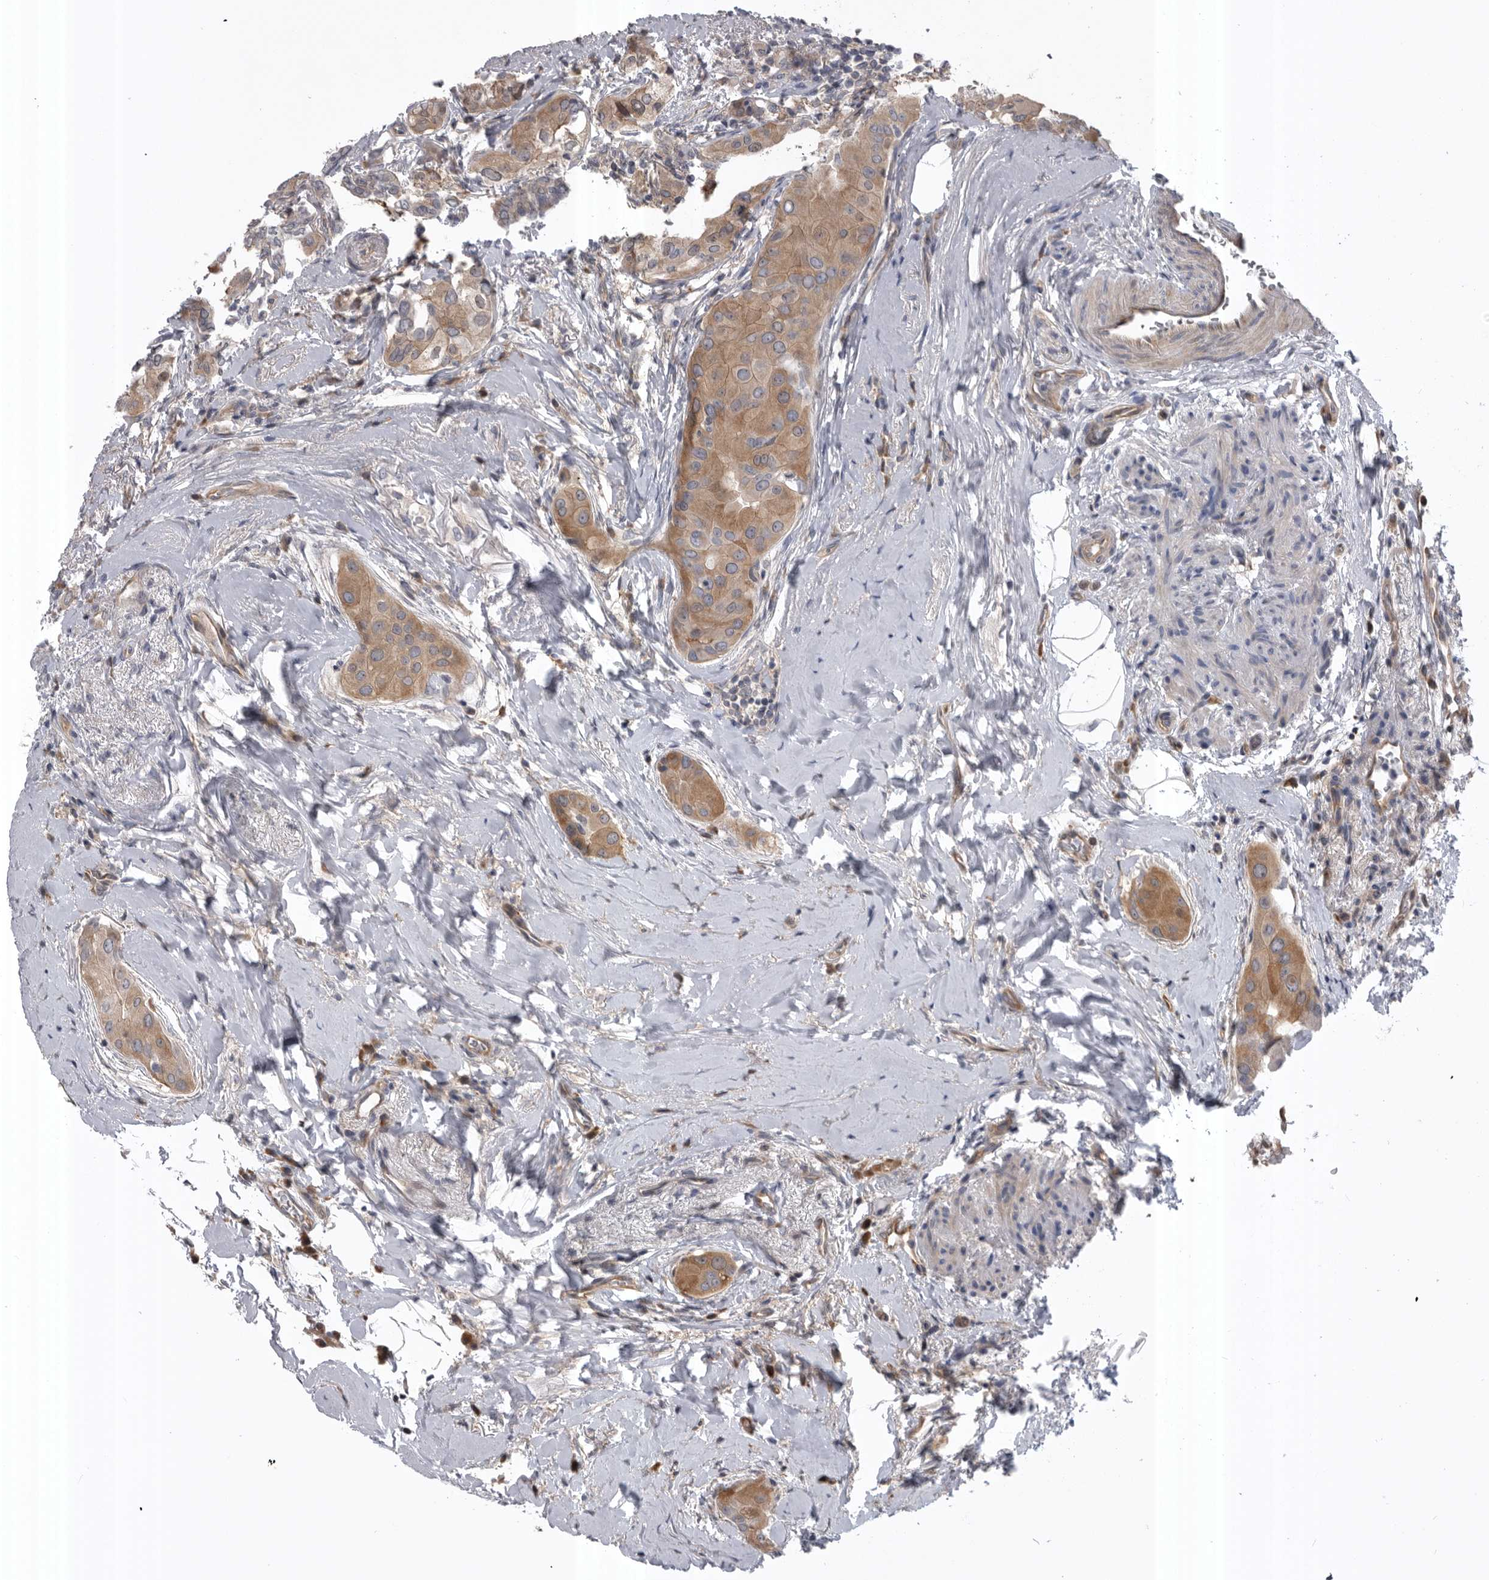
{"staining": {"intensity": "moderate", "quantity": ">75%", "location": "cytoplasmic/membranous"}, "tissue": "thyroid cancer", "cell_type": "Tumor cells", "image_type": "cancer", "snomed": [{"axis": "morphology", "description": "Papillary adenocarcinoma, NOS"}, {"axis": "topography", "description": "Thyroid gland"}], "caption": "Immunohistochemical staining of thyroid cancer reveals medium levels of moderate cytoplasmic/membranous protein positivity in about >75% of tumor cells. The protein is stained brown, and the nuclei are stained in blue (DAB IHC with brightfield microscopy, high magnification).", "gene": "RAB3GAP2", "patient": {"sex": "male", "age": 33}}